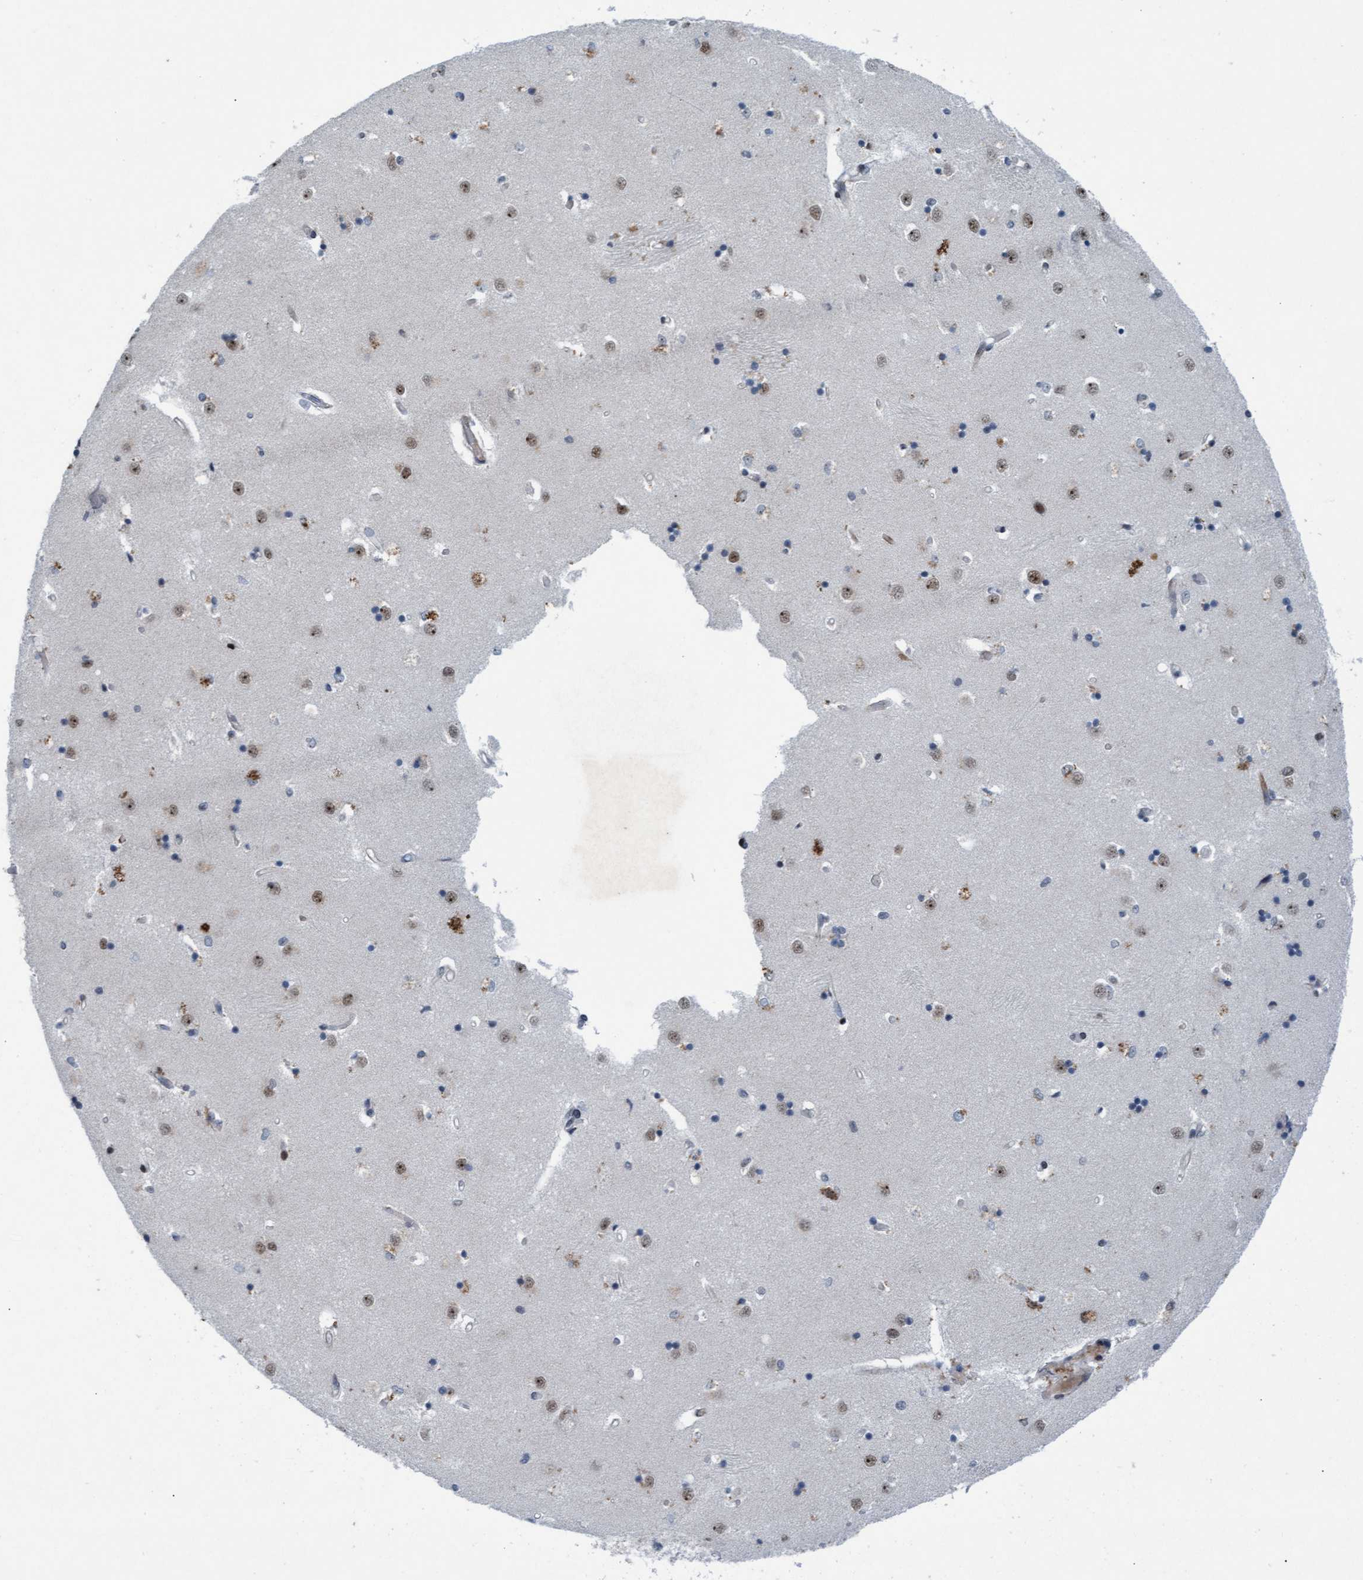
{"staining": {"intensity": "strong", "quantity": "<25%", "location": "nuclear"}, "tissue": "caudate", "cell_type": "Glial cells", "image_type": "normal", "snomed": [{"axis": "morphology", "description": "Normal tissue, NOS"}, {"axis": "topography", "description": "Lateral ventricle wall"}], "caption": "This micrograph demonstrates immunohistochemistry staining of unremarkable human caudate, with medium strong nuclear staining in approximately <25% of glial cells.", "gene": "CWC27", "patient": {"sex": "male", "age": 45}}